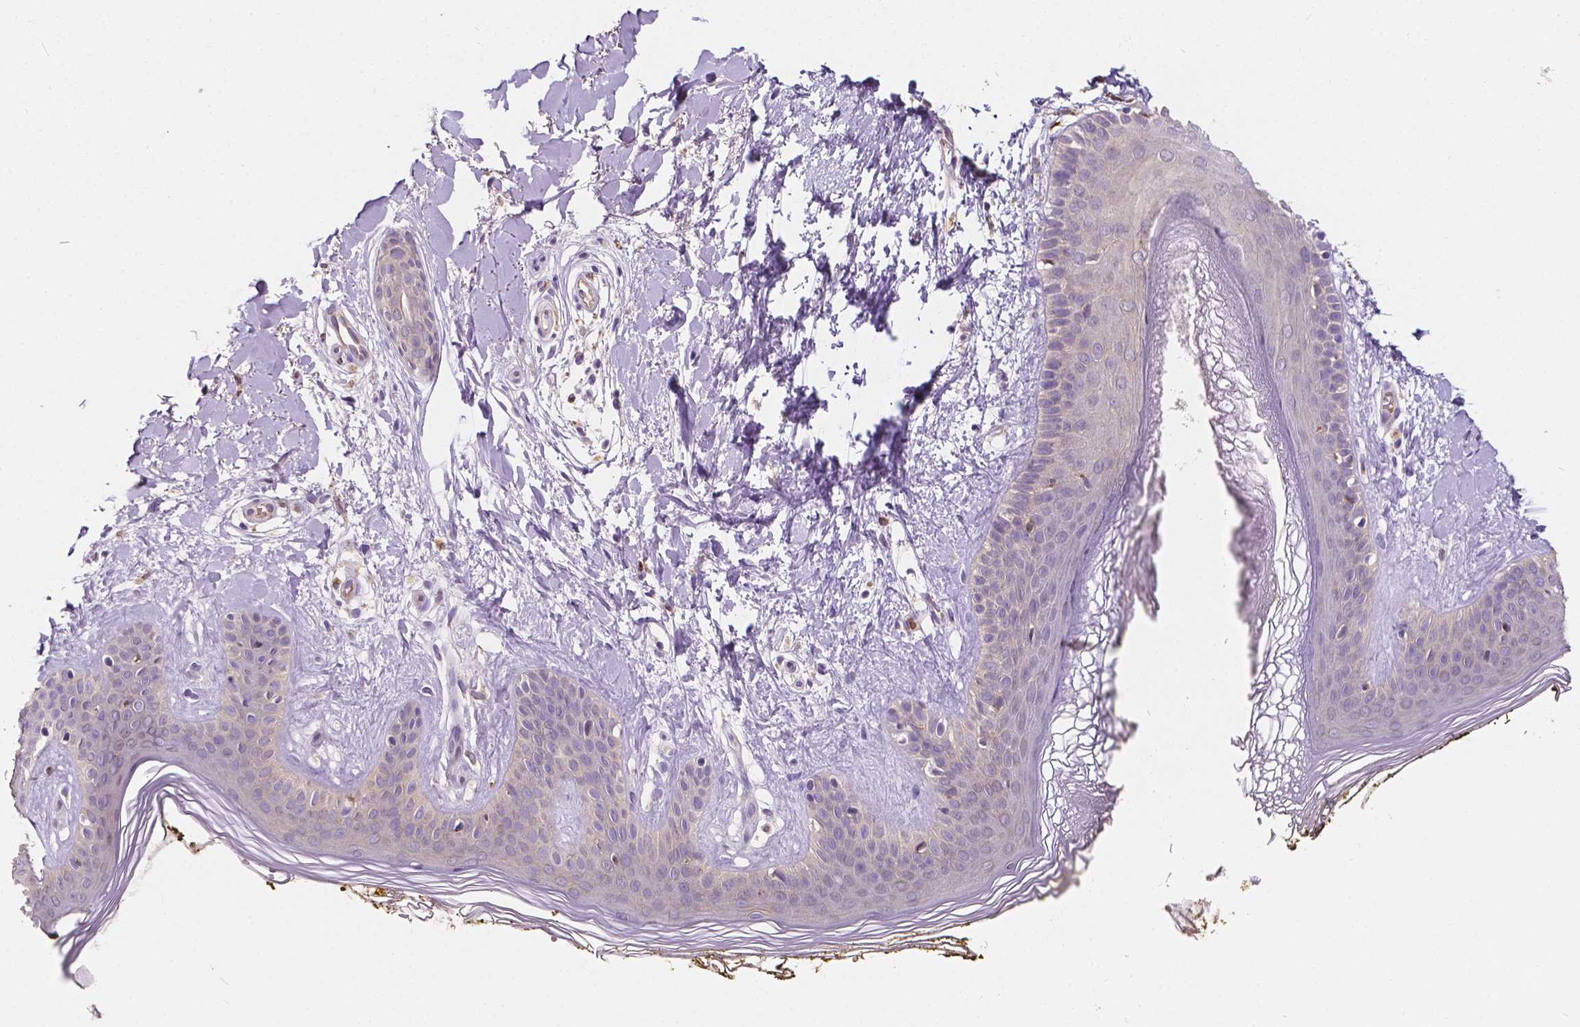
{"staining": {"intensity": "negative", "quantity": "none", "location": "none"}, "tissue": "skin", "cell_type": "Fibroblasts", "image_type": "normal", "snomed": [{"axis": "morphology", "description": "Normal tissue, NOS"}, {"axis": "topography", "description": "Skin"}], "caption": "Immunohistochemistry (IHC) photomicrograph of unremarkable human skin stained for a protein (brown), which demonstrates no expression in fibroblasts.", "gene": "SLC22A4", "patient": {"sex": "female", "age": 34}}